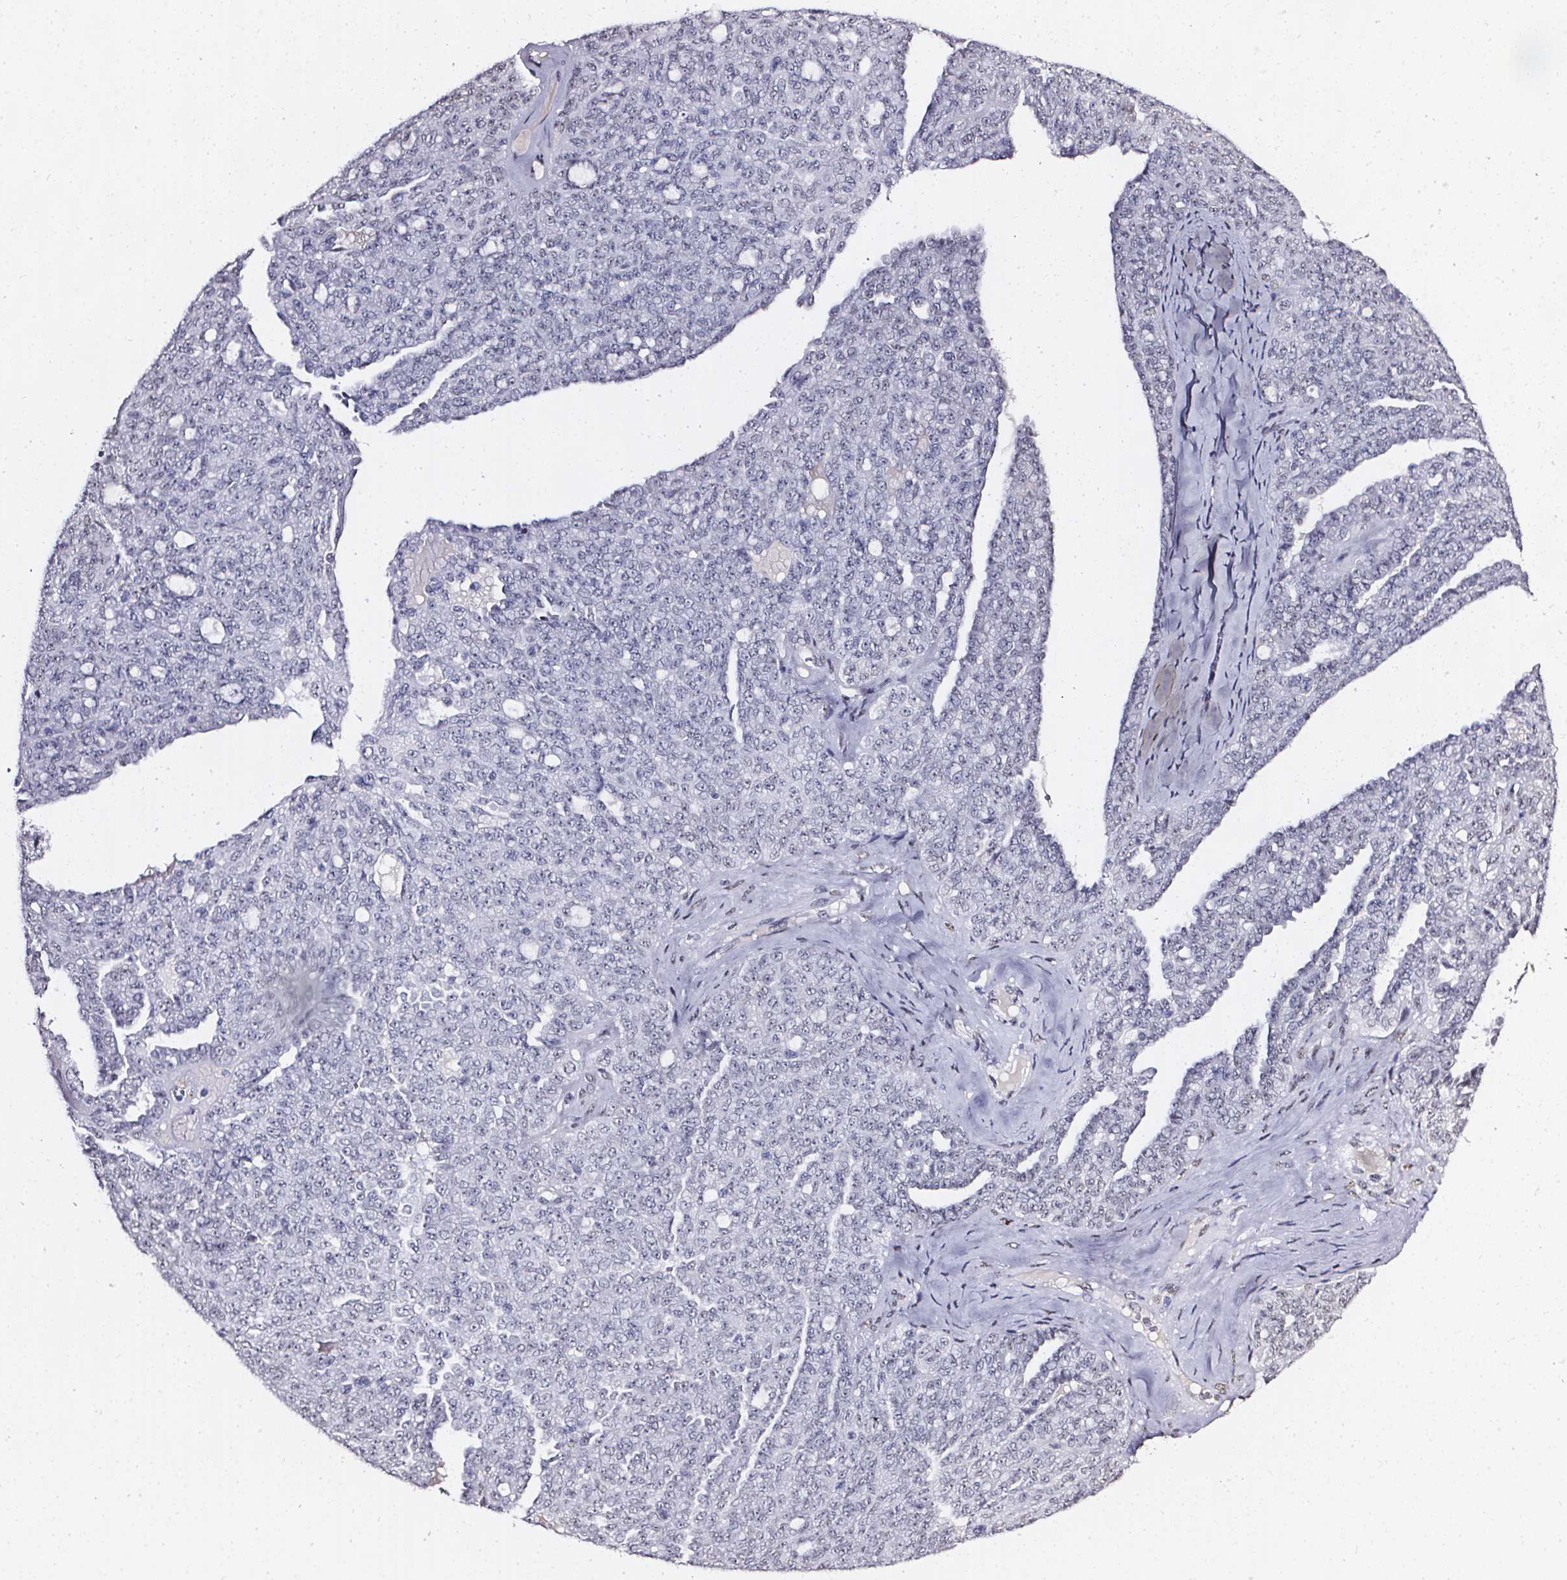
{"staining": {"intensity": "negative", "quantity": "none", "location": "none"}, "tissue": "ovarian cancer", "cell_type": "Tumor cells", "image_type": "cancer", "snomed": [{"axis": "morphology", "description": "Cystadenocarcinoma, serous, NOS"}, {"axis": "topography", "description": "Ovary"}], "caption": "Image shows no protein staining in tumor cells of serous cystadenocarcinoma (ovarian) tissue. Brightfield microscopy of immunohistochemistry (IHC) stained with DAB (brown) and hematoxylin (blue), captured at high magnification.", "gene": "GP6", "patient": {"sex": "female", "age": 71}}